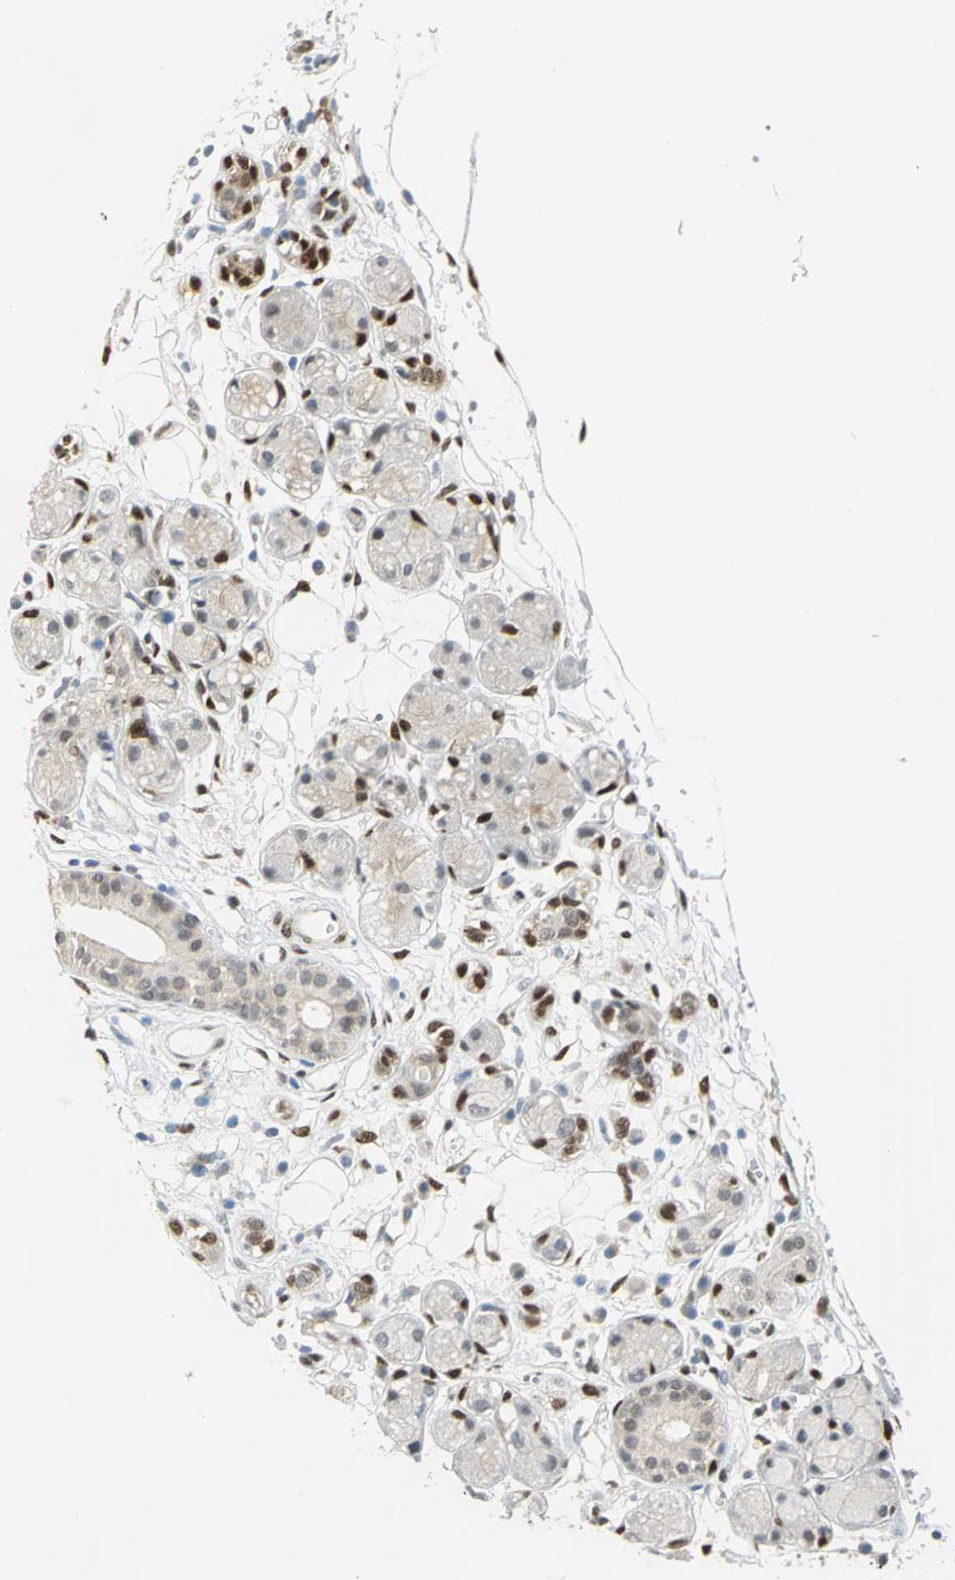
{"staining": {"intensity": "moderate", "quantity": ">75%", "location": "nuclear"}, "tissue": "adipose tissue", "cell_type": "Adipocytes", "image_type": "normal", "snomed": [{"axis": "morphology", "description": "Normal tissue, NOS"}, {"axis": "morphology", "description": "Inflammation, NOS"}, {"axis": "topography", "description": "Vascular tissue"}, {"axis": "topography", "description": "Salivary gland"}], "caption": "Adipose tissue stained with DAB IHC demonstrates medium levels of moderate nuclear staining in approximately >75% of adipocytes.", "gene": "RBFOX2", "patient": {"sex": "female", "age": 75}}